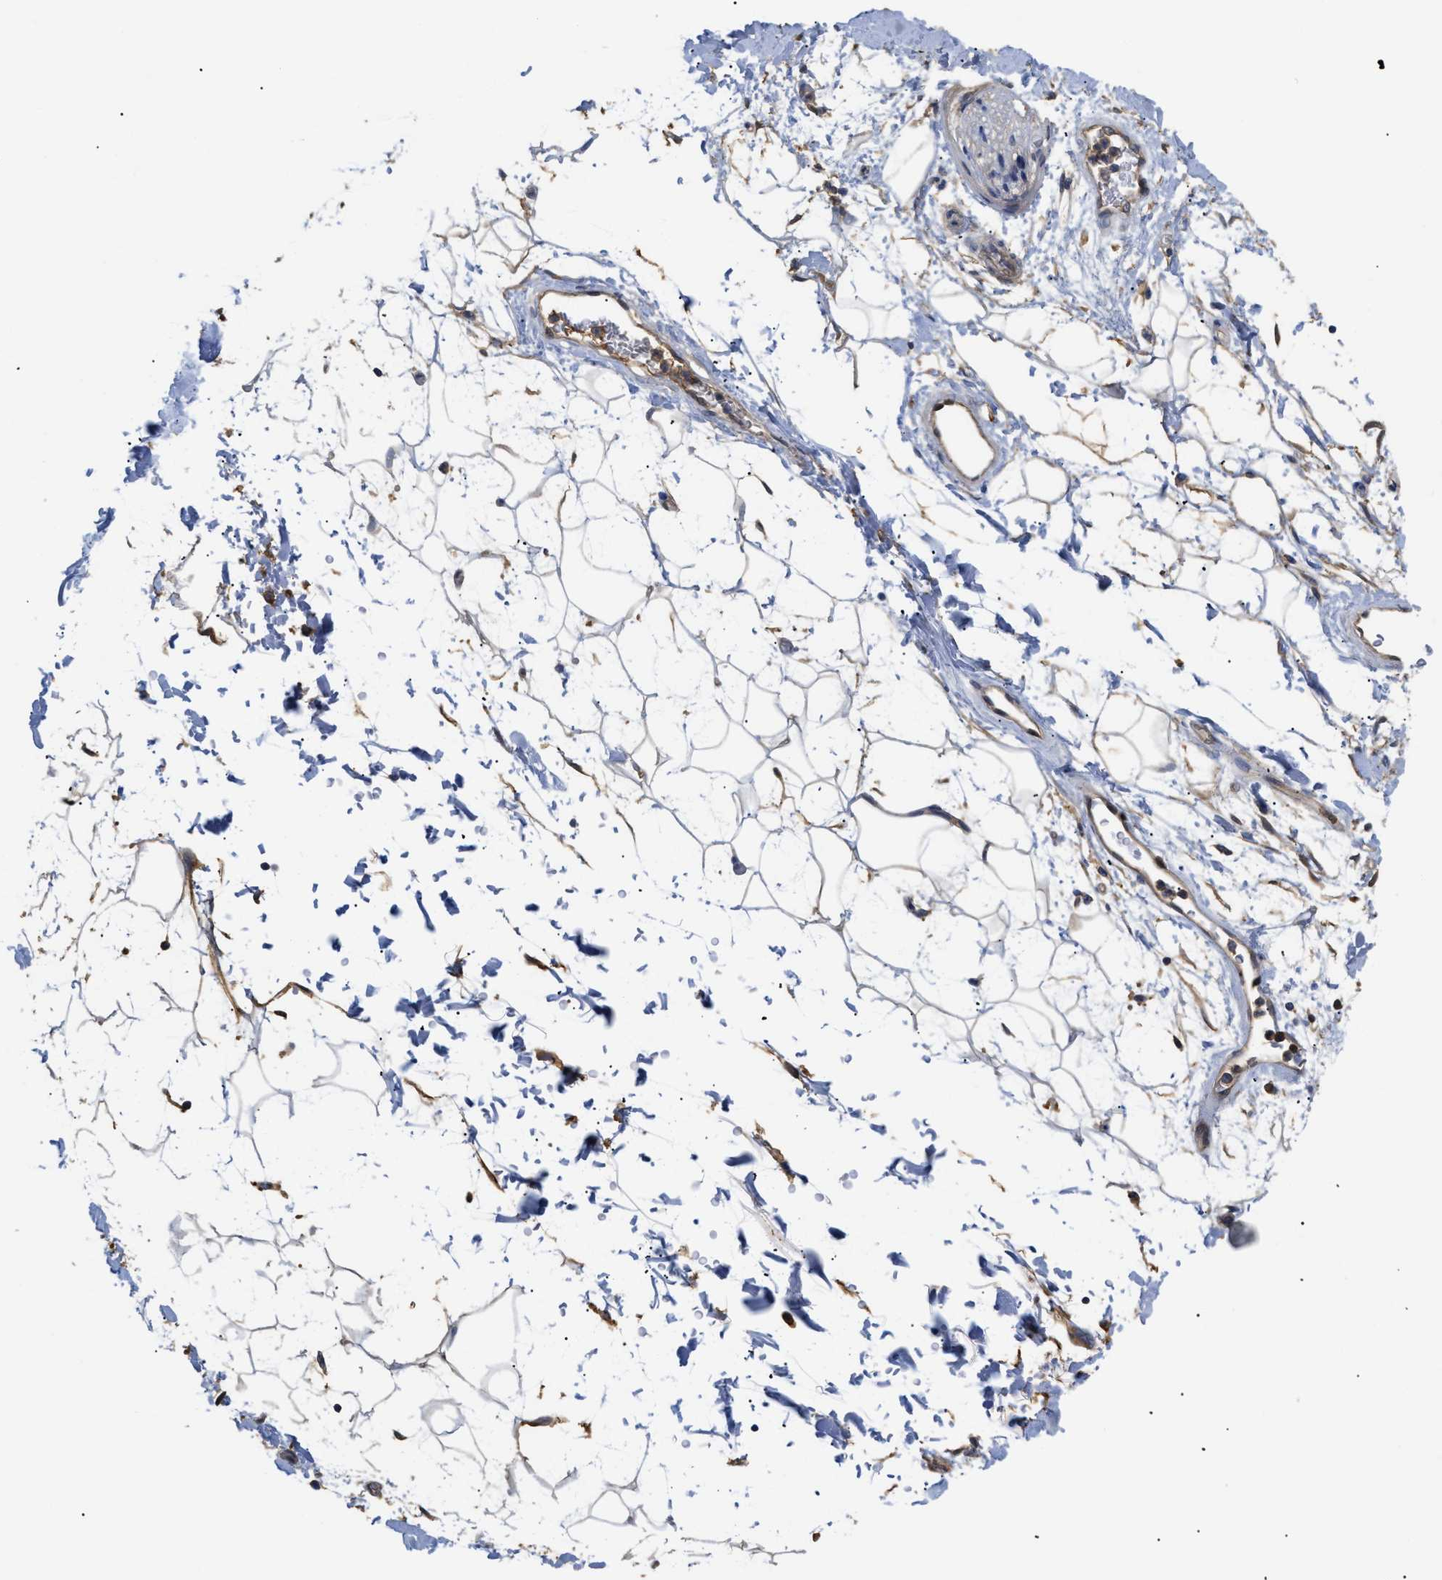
{"staining": {"intensity": "moderate", "quantity": "25%-75%", "location": "cytoplasmic/membranous"}, "tissue": "adipose tissue", "cell_type": "Adipocytes", "image_type": "normal", "snomed": [{"axis": "morphology", "description": "Normal tissue, NOS"}, {"axis": "topography", "description": "Soft tissue"}], "caption": "A medium amount of moderate cytoplasmic/membranous staining is identified in about 25%-75% of adipocytes in normal adipose tissue.", "gene": "ANXA4", "patient": {"sex": "male", "age": 72}}